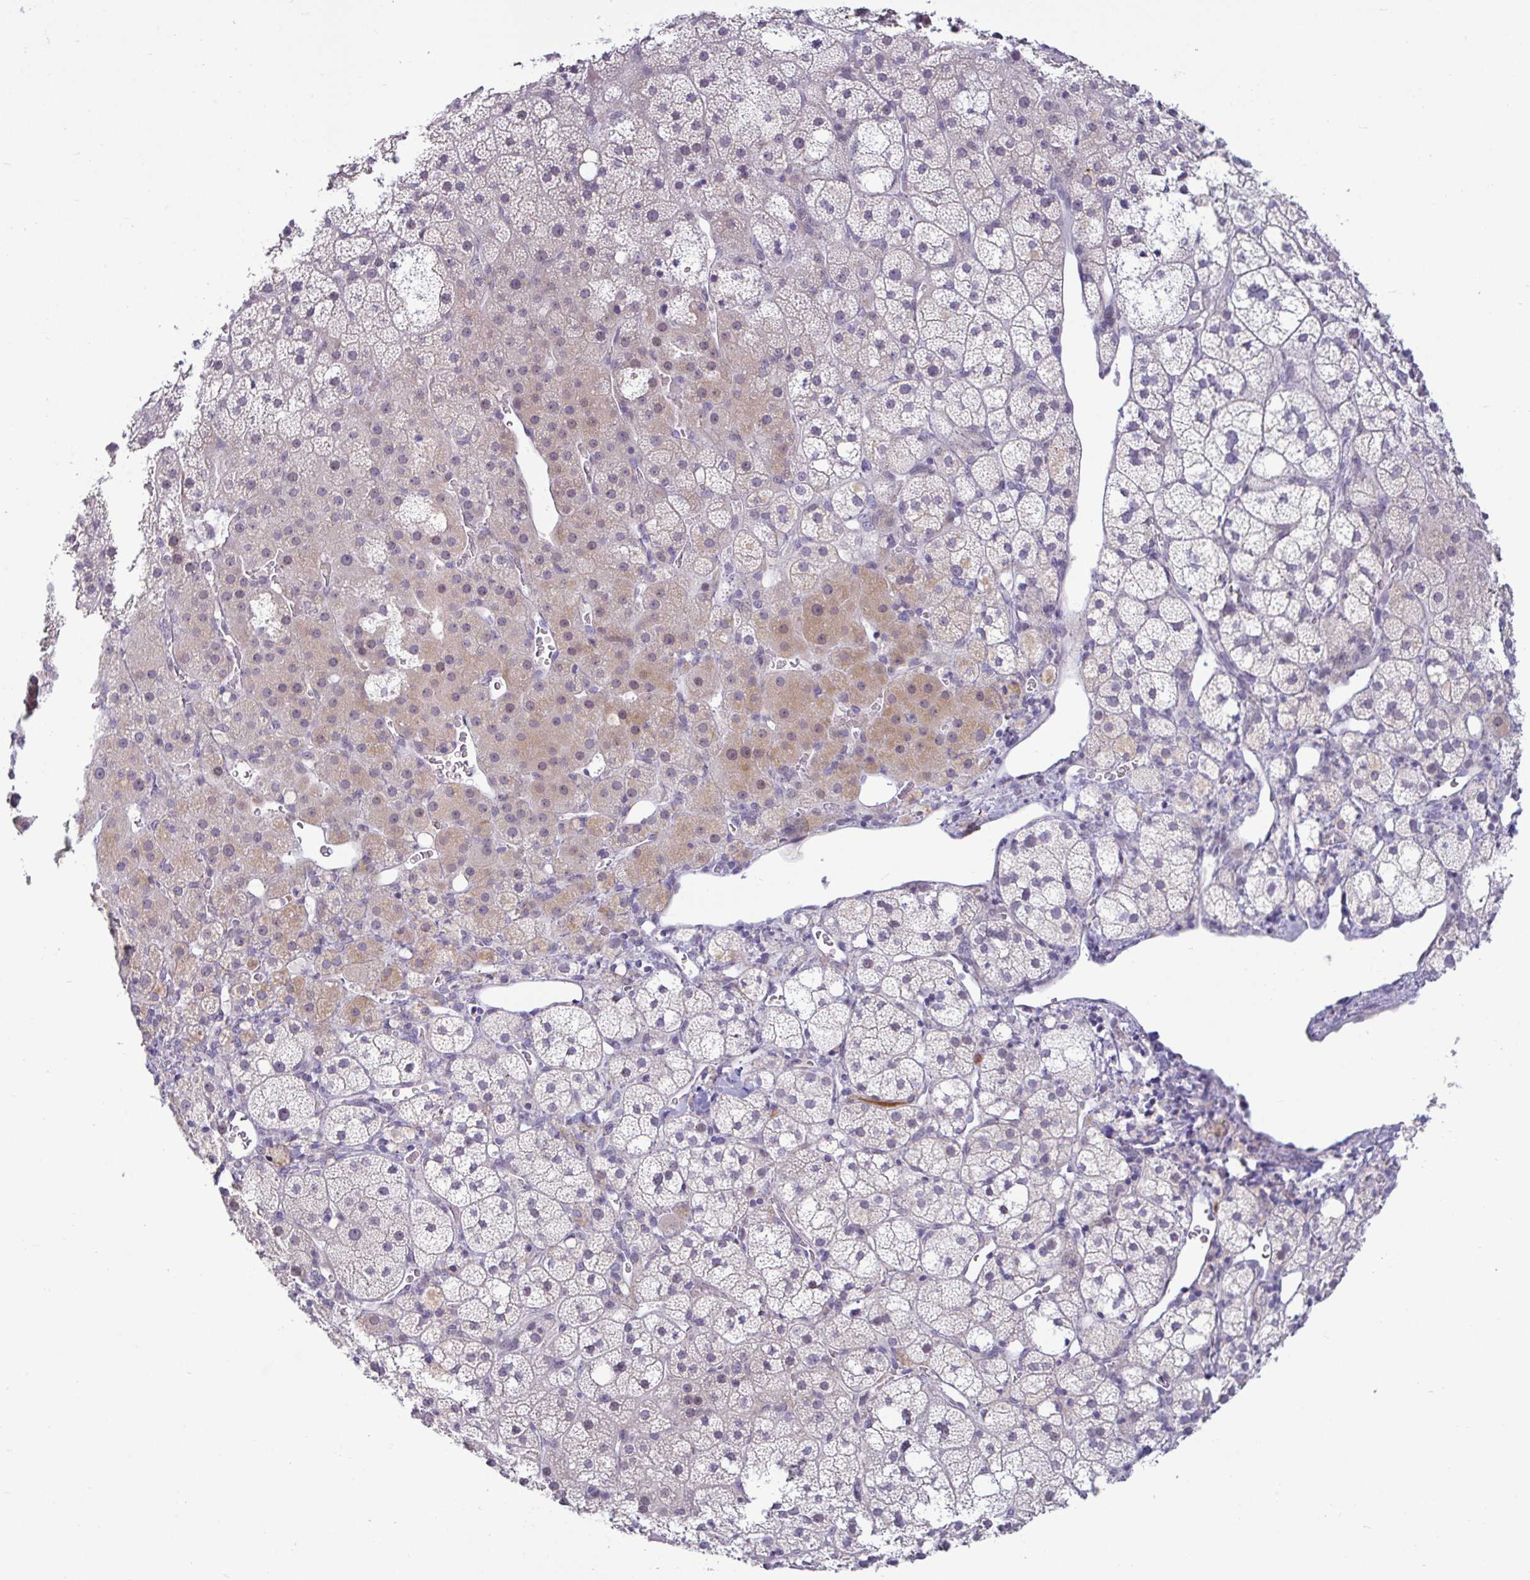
{"staining": {"intensity": "weak", "quantity": "25%-75%", "location": "cytoplasmic/membranous,nuclear"}, "tissue": "adrenal gland", "cell_type": "Glandular cells", "image_type": "normal", "snomed": [{"axis": "morphology", "description": "Normal tissue, NOS"}, {"axis": "topography", "description": "Adrenal gland"}], "caption": "This histopathology image exhibits immunohistochemistry staining of unremarkable adrenal gland, with low weak cytoplasmic/membranous,nuclear staining in approximately 25%-75% of glandular cells.", "gene": "GSTM1", "patient": {"sex": "male", "age": 53}}